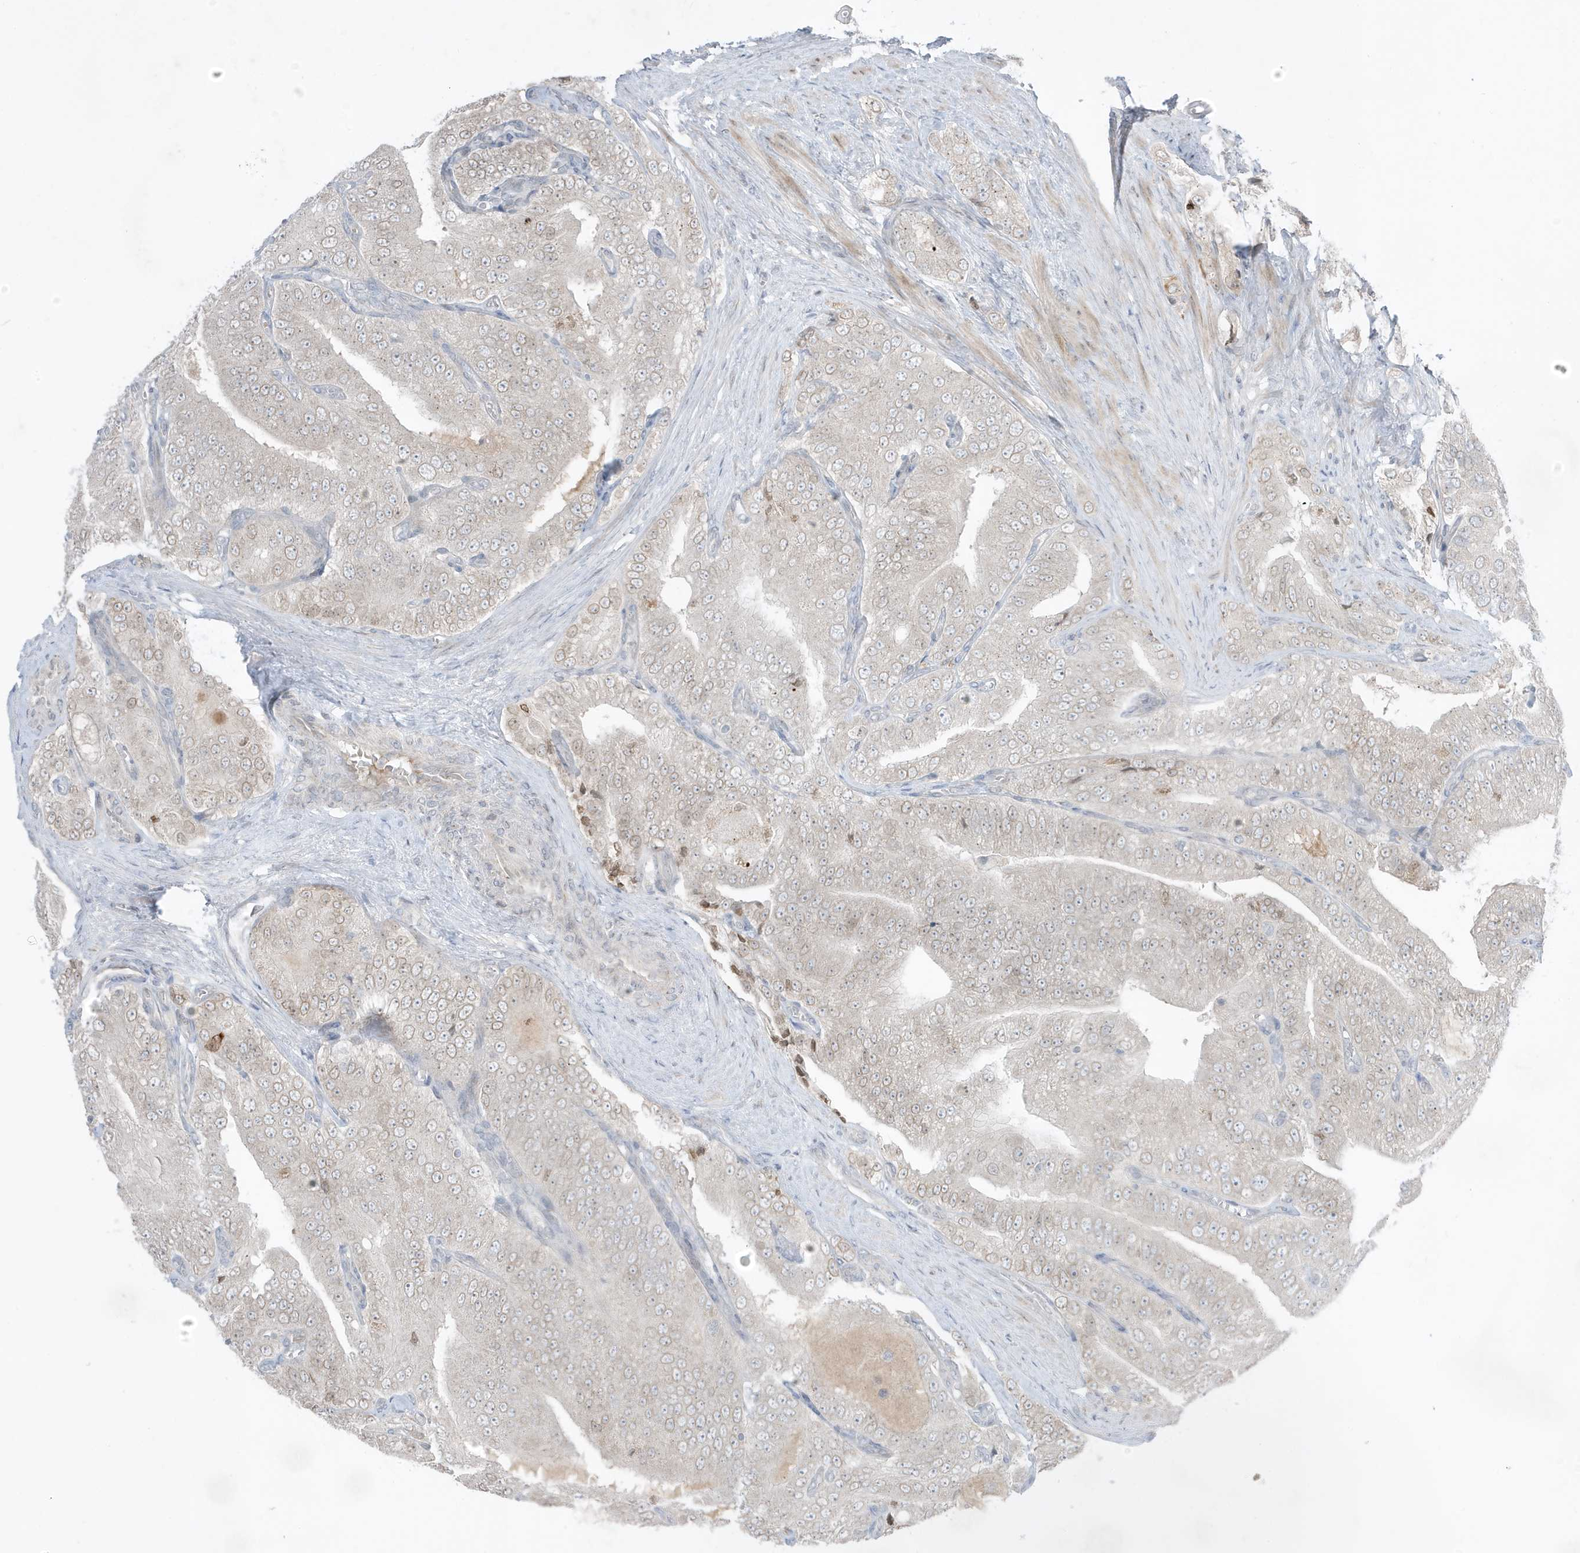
{"staining": {"intensity": "moderate", "quantity": "<25%", "location": "nuclear"}, "tissue": "prostate cancer", "cell_type": "Tumor cells", "image_type": "cancer", "snomed": [{"axis": "morphology", "description": "Adenocarcinoma, High grade"}, {"axis": "topography", "description": "Prostate"}], "caption": "This photomicrograph displays immunohistochemistry (IHC) staining of human prostate high-grade adenocarcinoma, with low moderate nuclear expression in approximately <25% of tumor cells.", "gene": "FNDC1", "patient": {"sex": "male", "age": 58}}